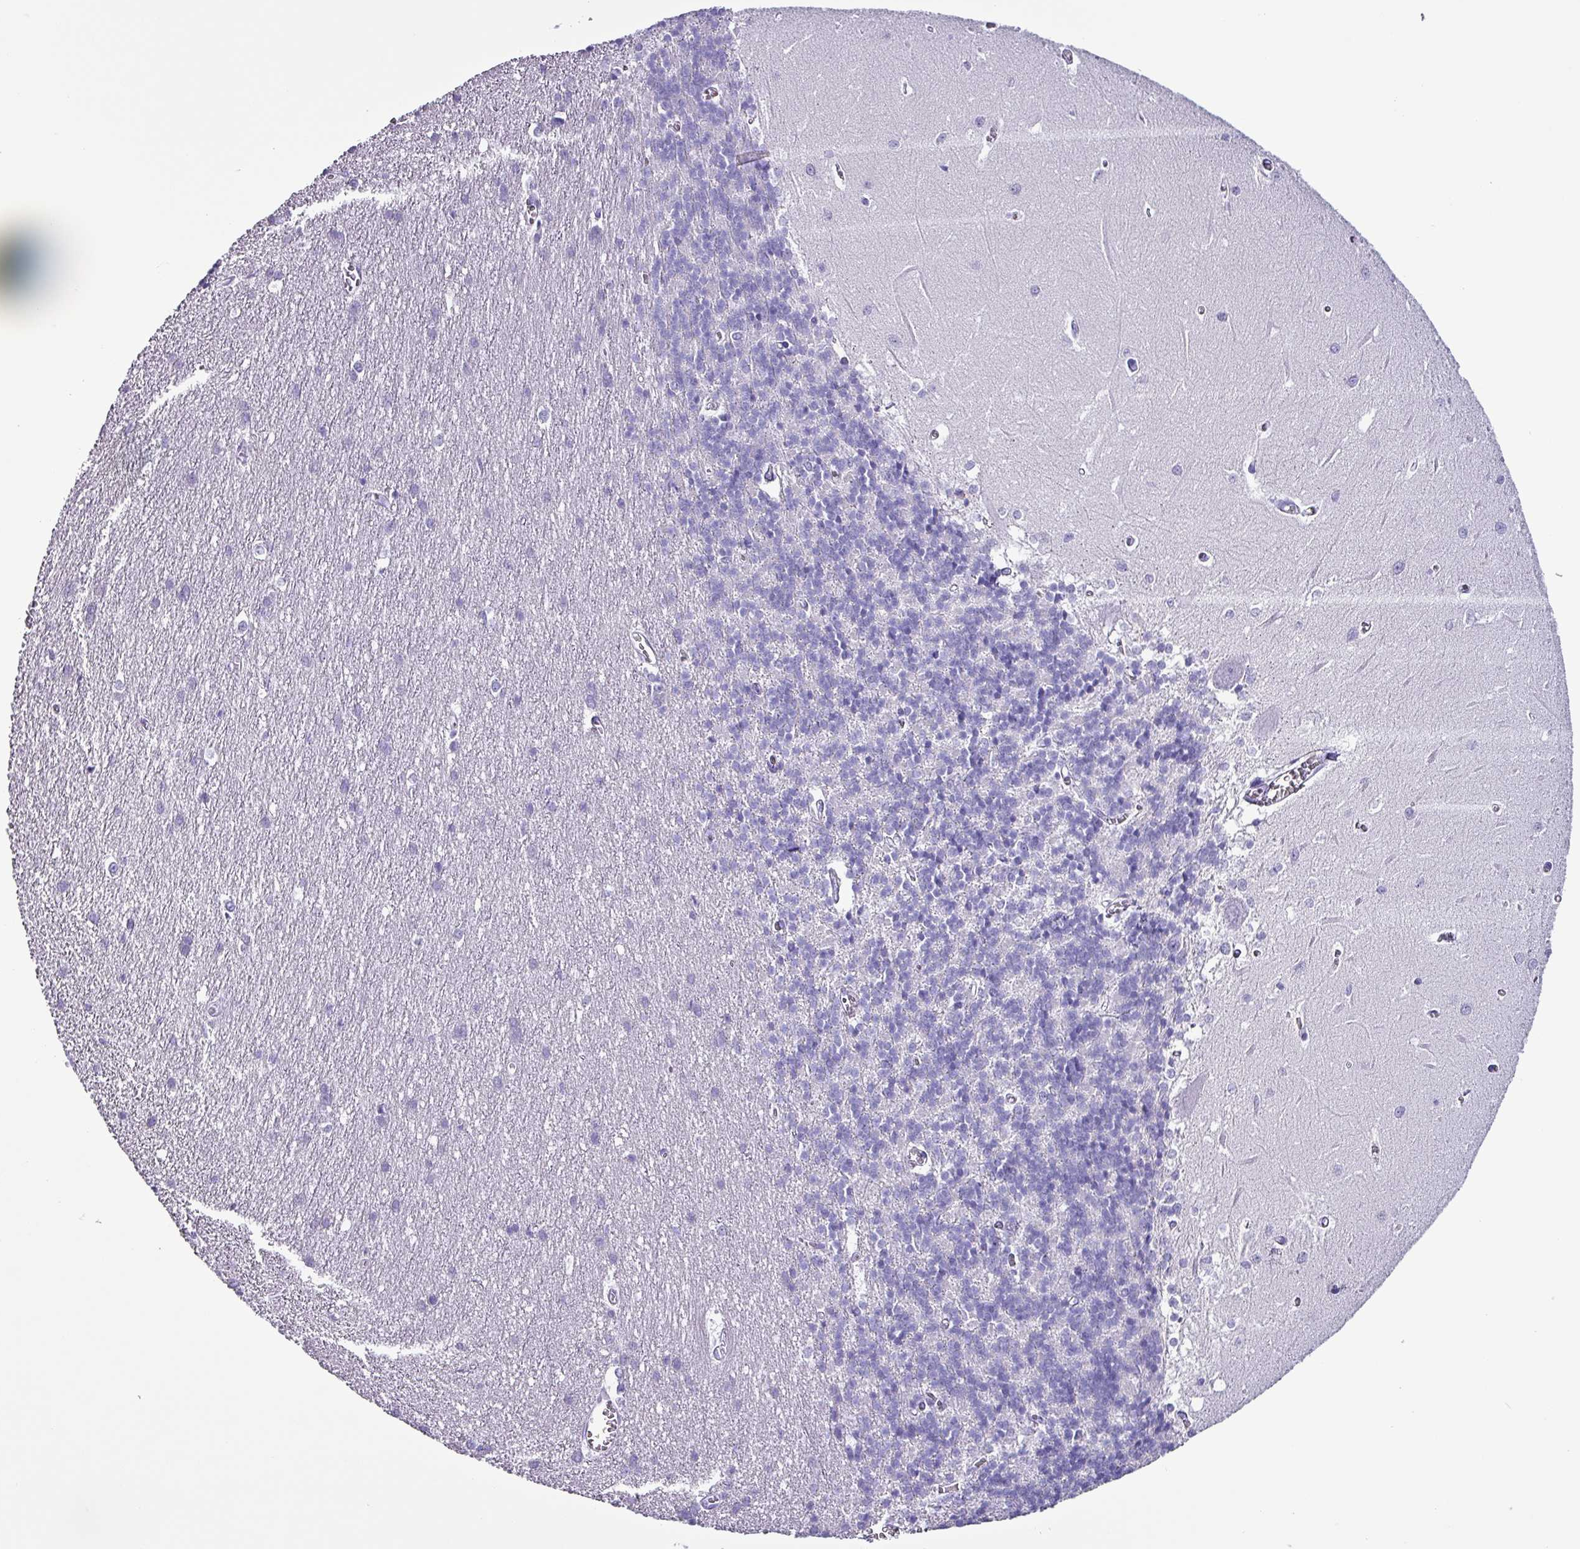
{"staining": {"intensity": "negative", "quantity": "none", "location": "none"}, "tissue": "cerebellum", "cell_type": "Cells in granular layer", "image_type": "normal", "snomed": [{"axis": "morphology", "description": "Normal tissue, NOS"}, {"axis": "topography", "description": "Cerebellum"}], "caption": "Immunohistochemistry (IHC) image of benign cerebellum: cerebellum stained with DAB demonstrates no significant protein expression in cells in granular layer. (DAB IHC with hematoxylin counter stain).", "gene": "KRT6A", "patient": {"sex": "male", "age": 37}}